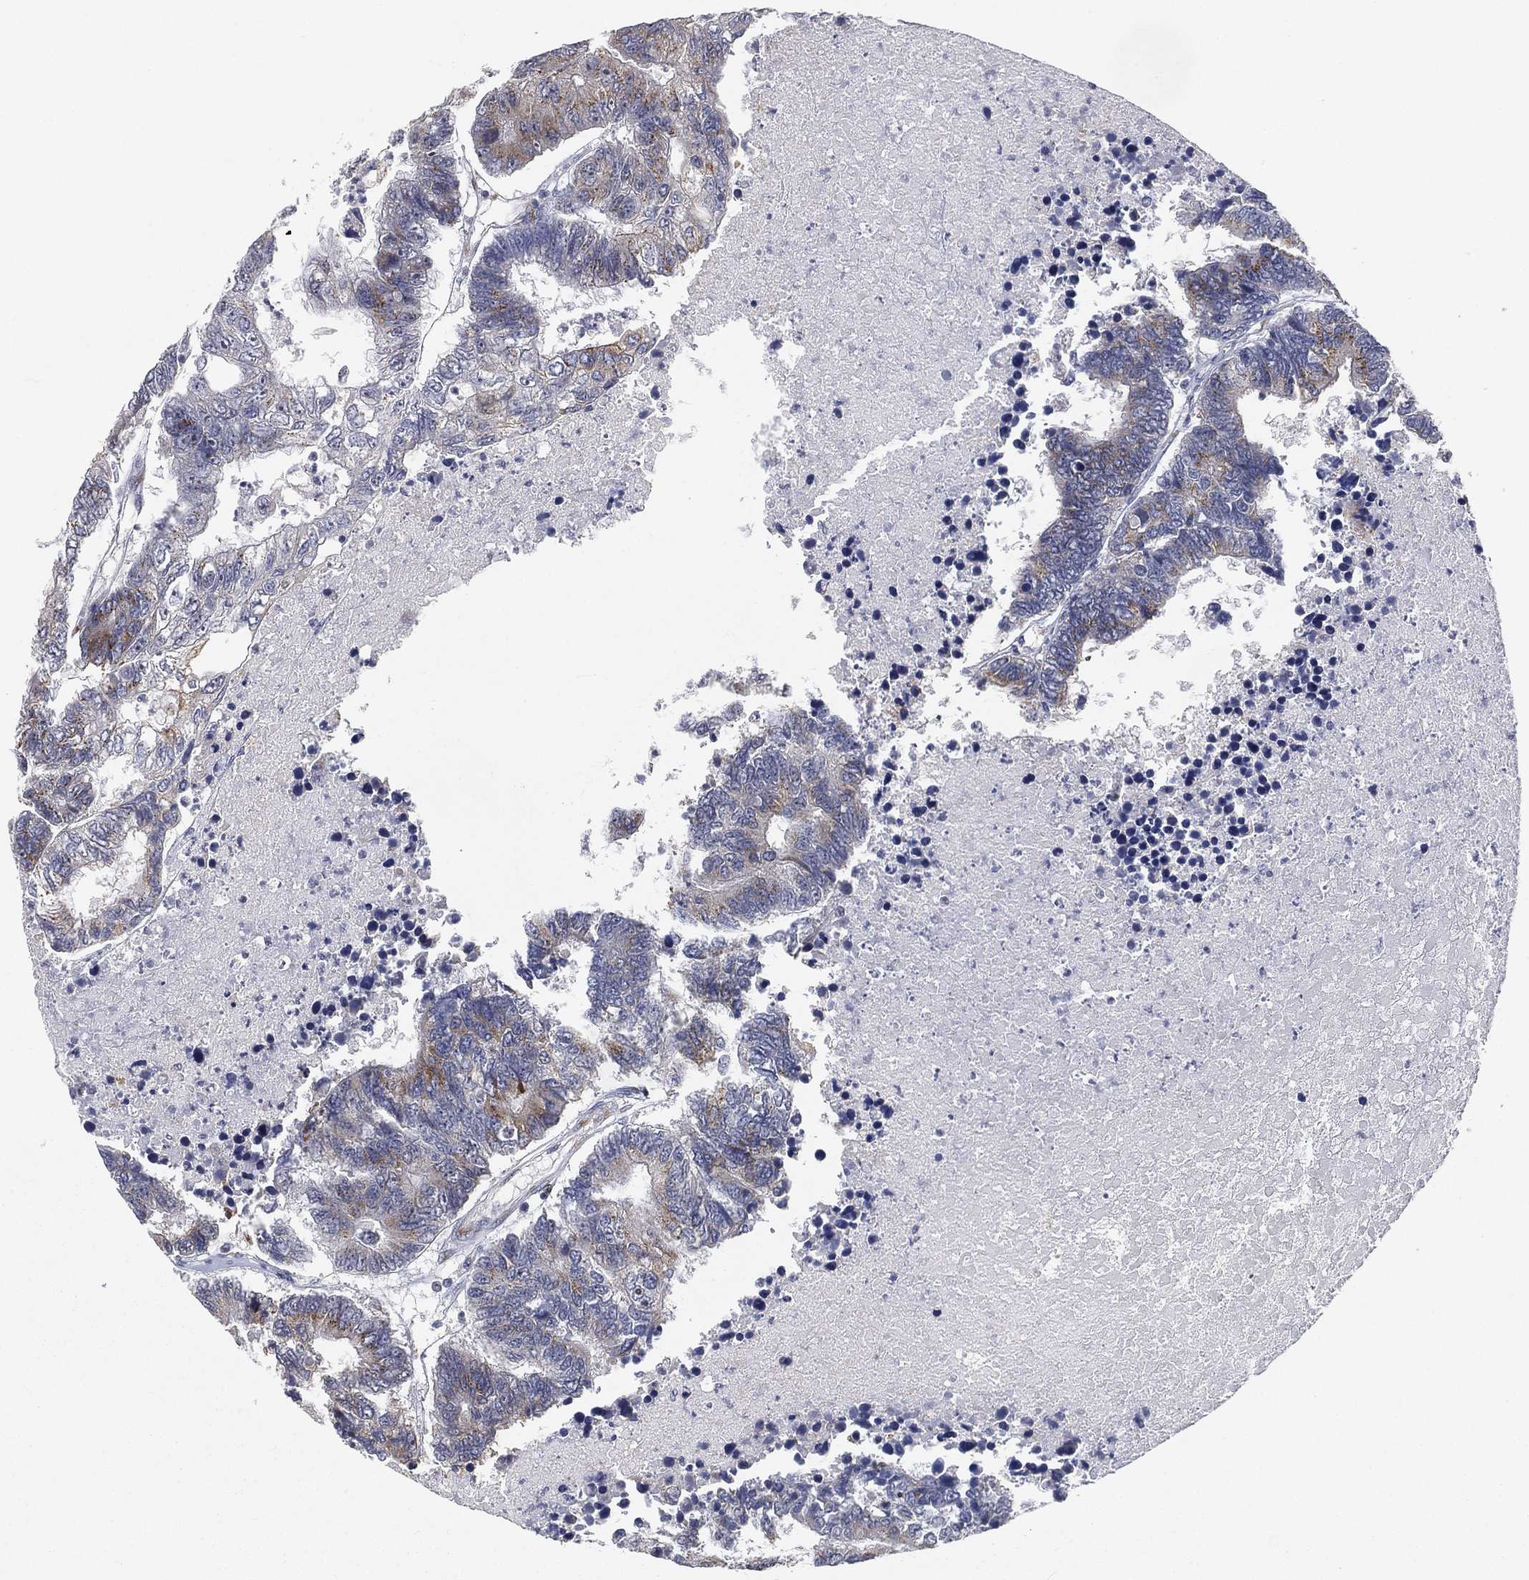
{"staining": {"intensity": "moderate", "quantity": "<25%", "location": "cytoplasmic/membranous"}, "tissue": "colorectal cancer", "cell_type": "Tumor cells", "image_type": "cancer", "snomed": [{"axis": "morphology", "description": "Adenocarcinoma, NOS"}, {"axis": "topography", "description": "Colon"}], "caption": "Colorectal cancer (adenocarcinoma) was stained to show a protein in brown. There is low levels of moderate cytoplasmic/membranous expression in approximately <25% of tumor cells.", "gene": "TICAM1", "patient": {"sex": "female", "age": 48}}